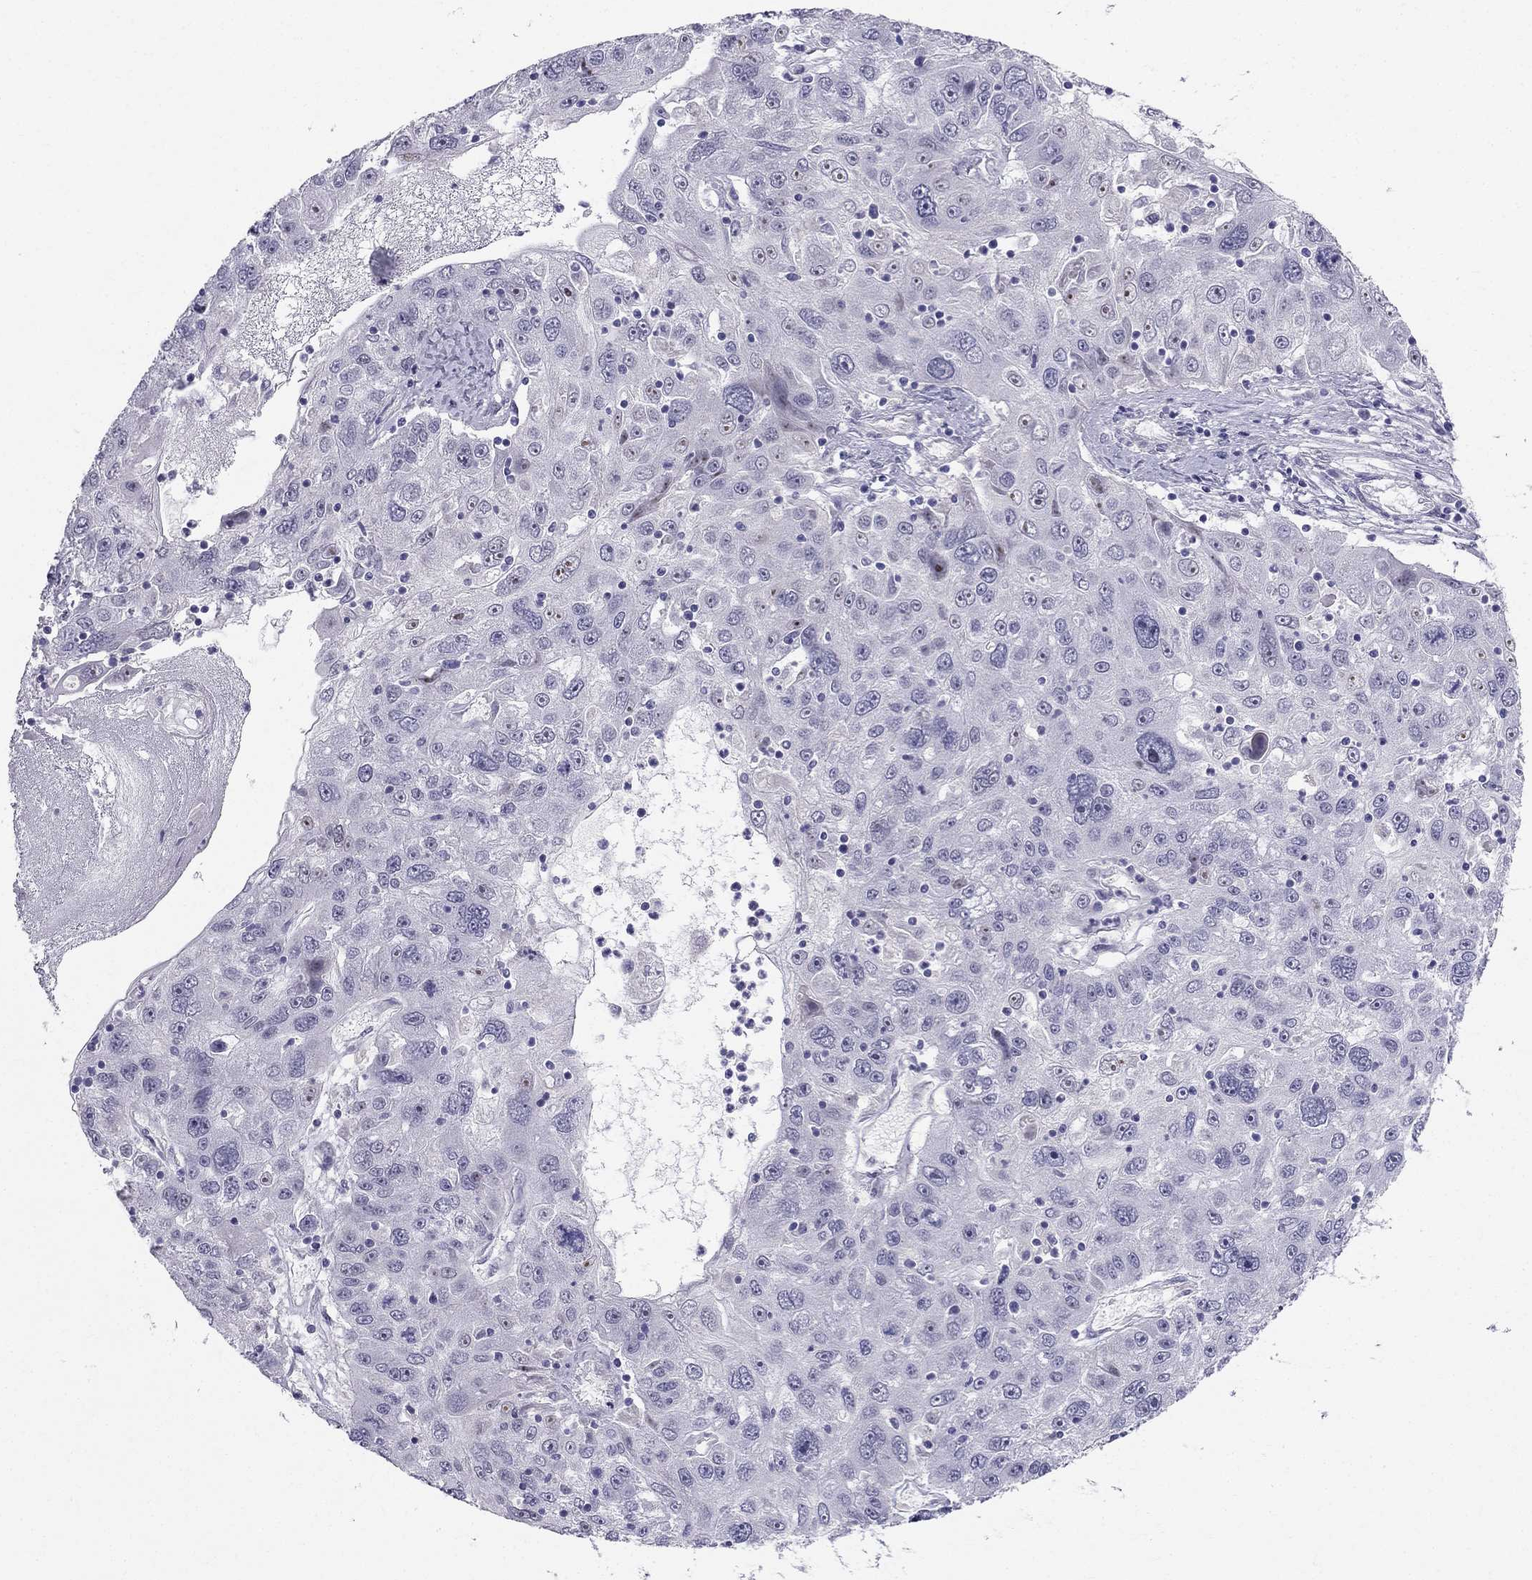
{"staining": {"intensity": "negative", "quantity": "none", "location": "none"}, "tissue": "stomach cancer", "cell_type": "Tumor cells", "image_type": "cancer", "snomed": [{"axis": "morphology", "description": "Adenocarcinoma, NOS"}, {"axis": "topography", "description": "Stomach"}], "caption": "This image is of adenocarcinoma (stomach) stained with immunohistochemistry to label a protein in brown with the nuclei are counter-stained blue. There is no positivity in tumor cells.", "gene": "BAG5", "patient": {"sex": "male", "age": 56}}